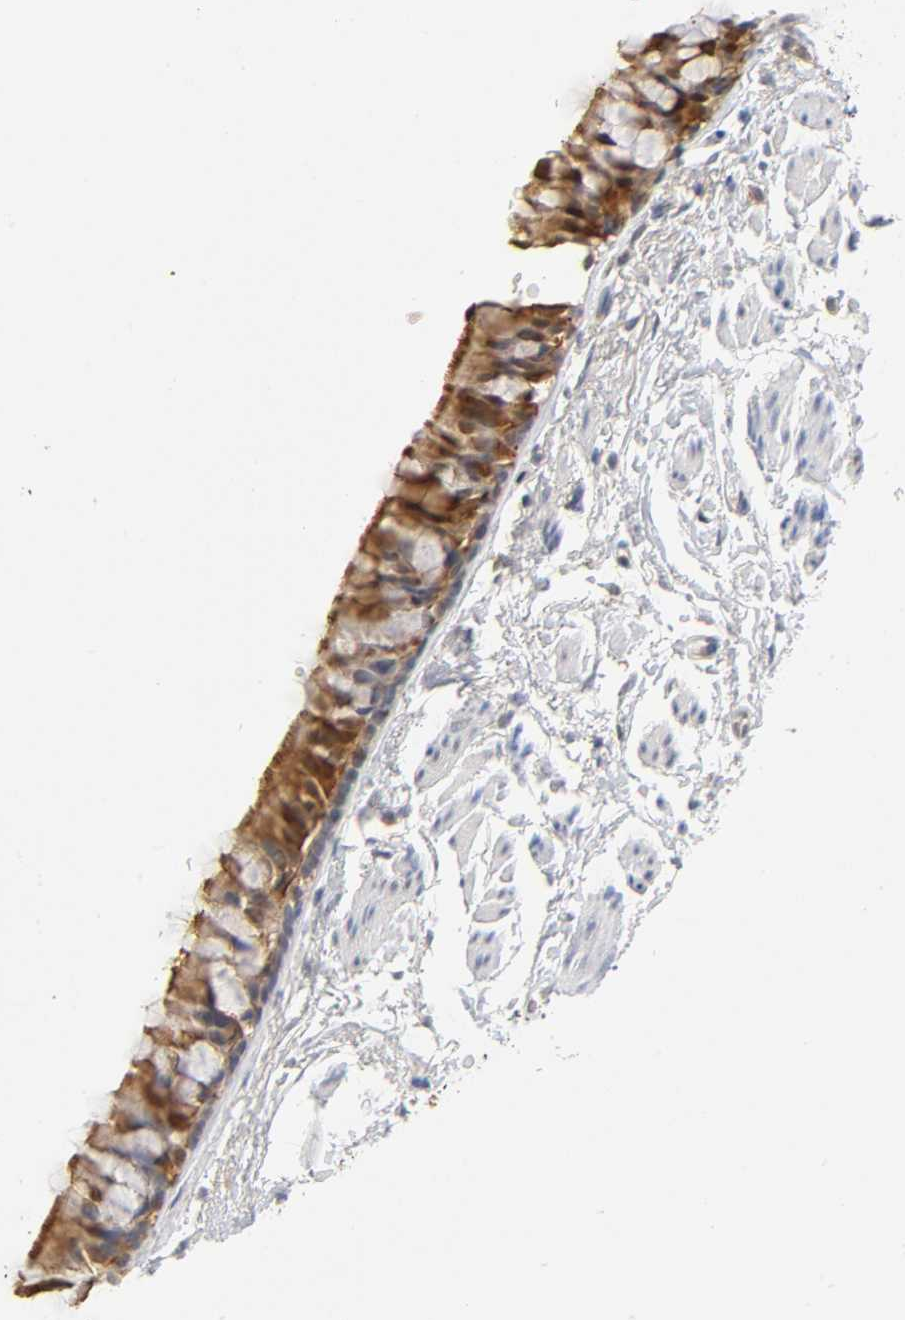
{"staining": {"intensity": "strong", "quantity": ">75%", "location": "cytoplasmic/membranous"}, "tissue": "bronchus", "cell_type": "Respiratory epithelial cells", "image_type": "normal", "snomed": [{"axis": "morphology", "description": "Normal tissue, NOS"}, {"axis": "topography", "description": "Bronchus"}], "caption": "Protein expression analysis of unremarkable bronchus reveals strong cytoplasmic/membranous staining in about >75% of respiratory epithelial cells.", "gene": "DFFB", "patient": {"sex": "female", "age": 73}}